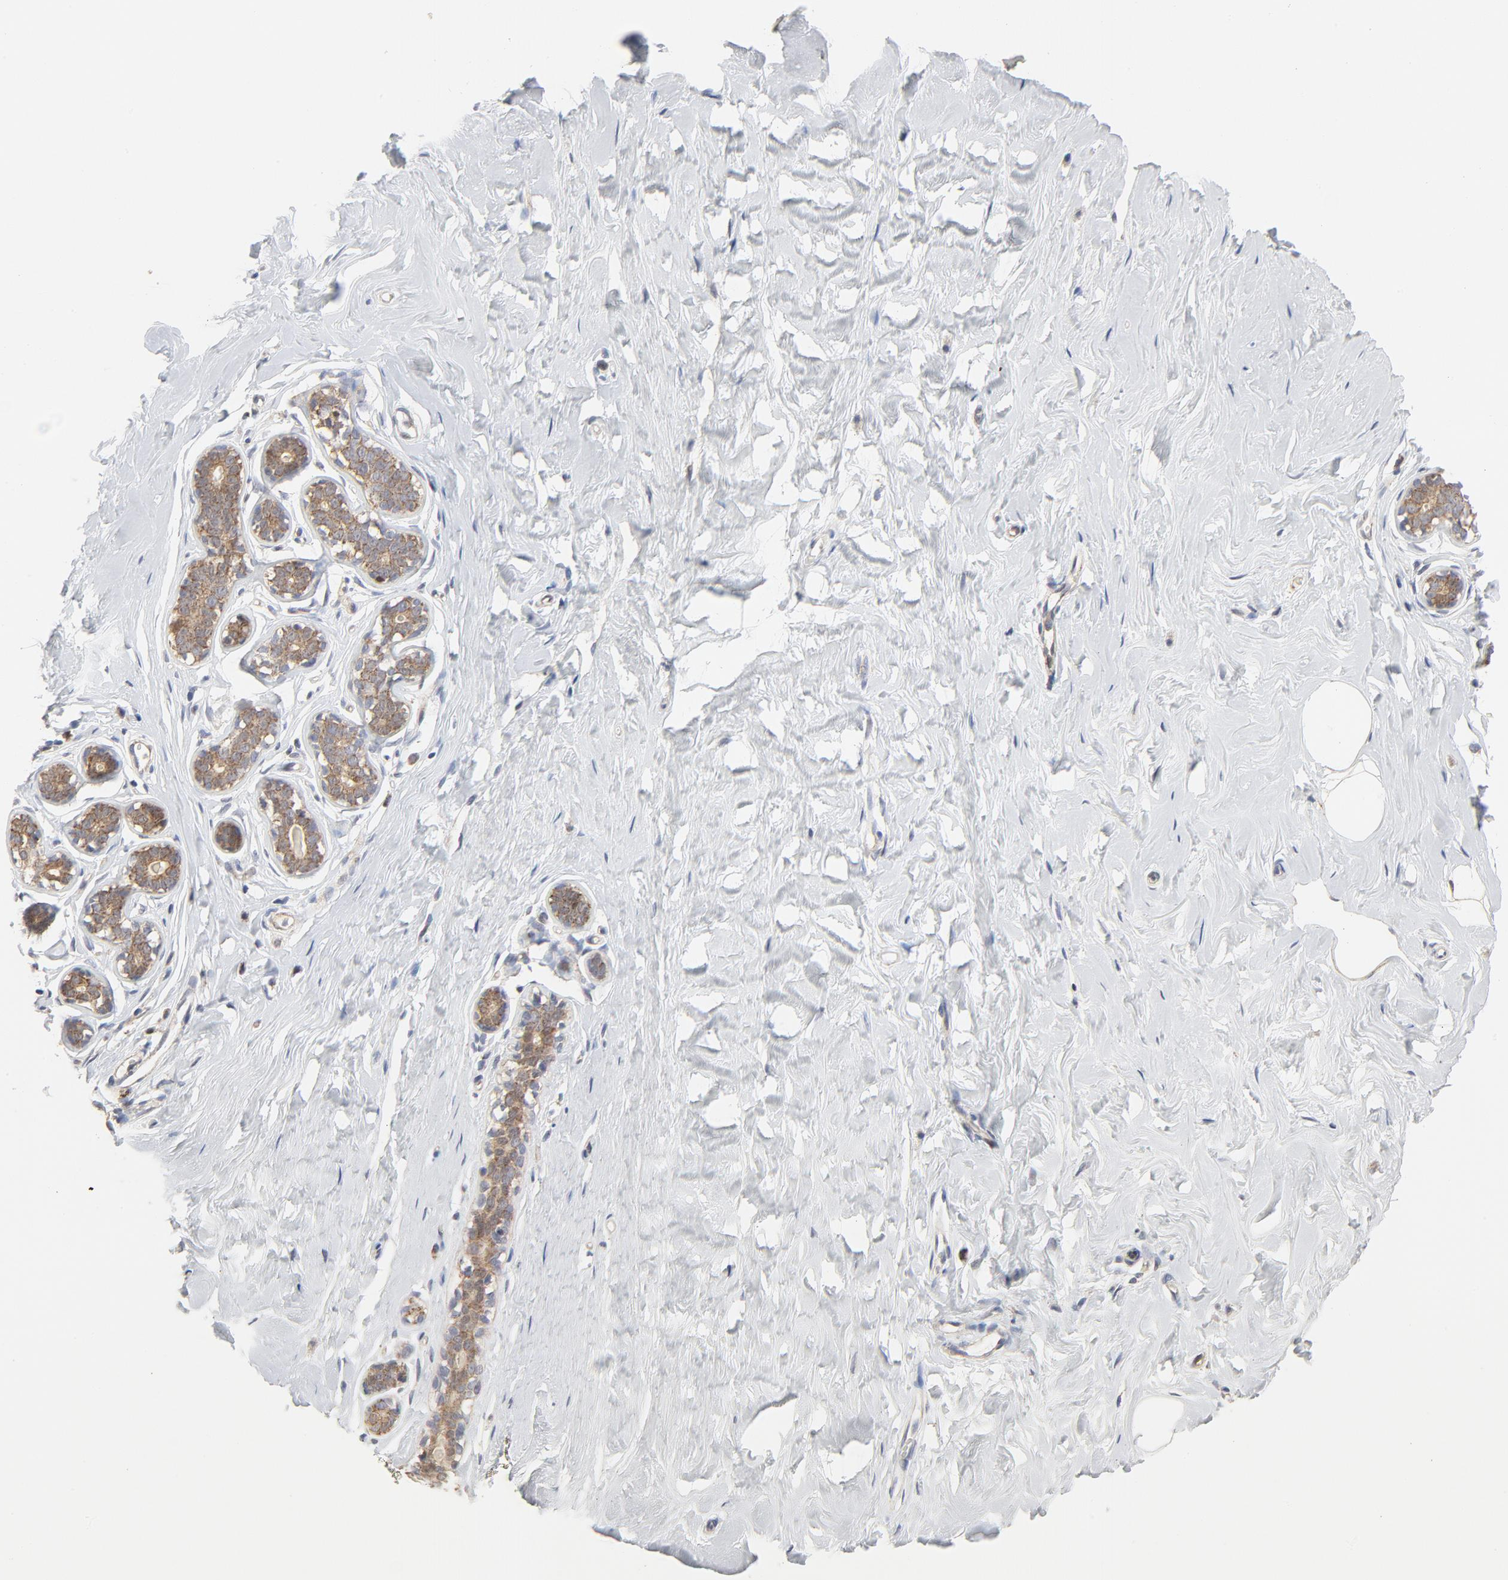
{"staining": {"intensity": "negative", "quantity": "none", "location": "none"}, "tissue": "breast", "cell_type": "Adipocytes", "image_type": "normal", "snomed": [{"axis": "morphology", "description": "Normal tissue, NOS"}, {"axis": "topography", "description": "Breast"}], "caption": "IHC of unremarkable breast exhibits no staining in adipocytes.", "gene": "RAPGEF4", "patient": {"sex": "female", "age": 23}}